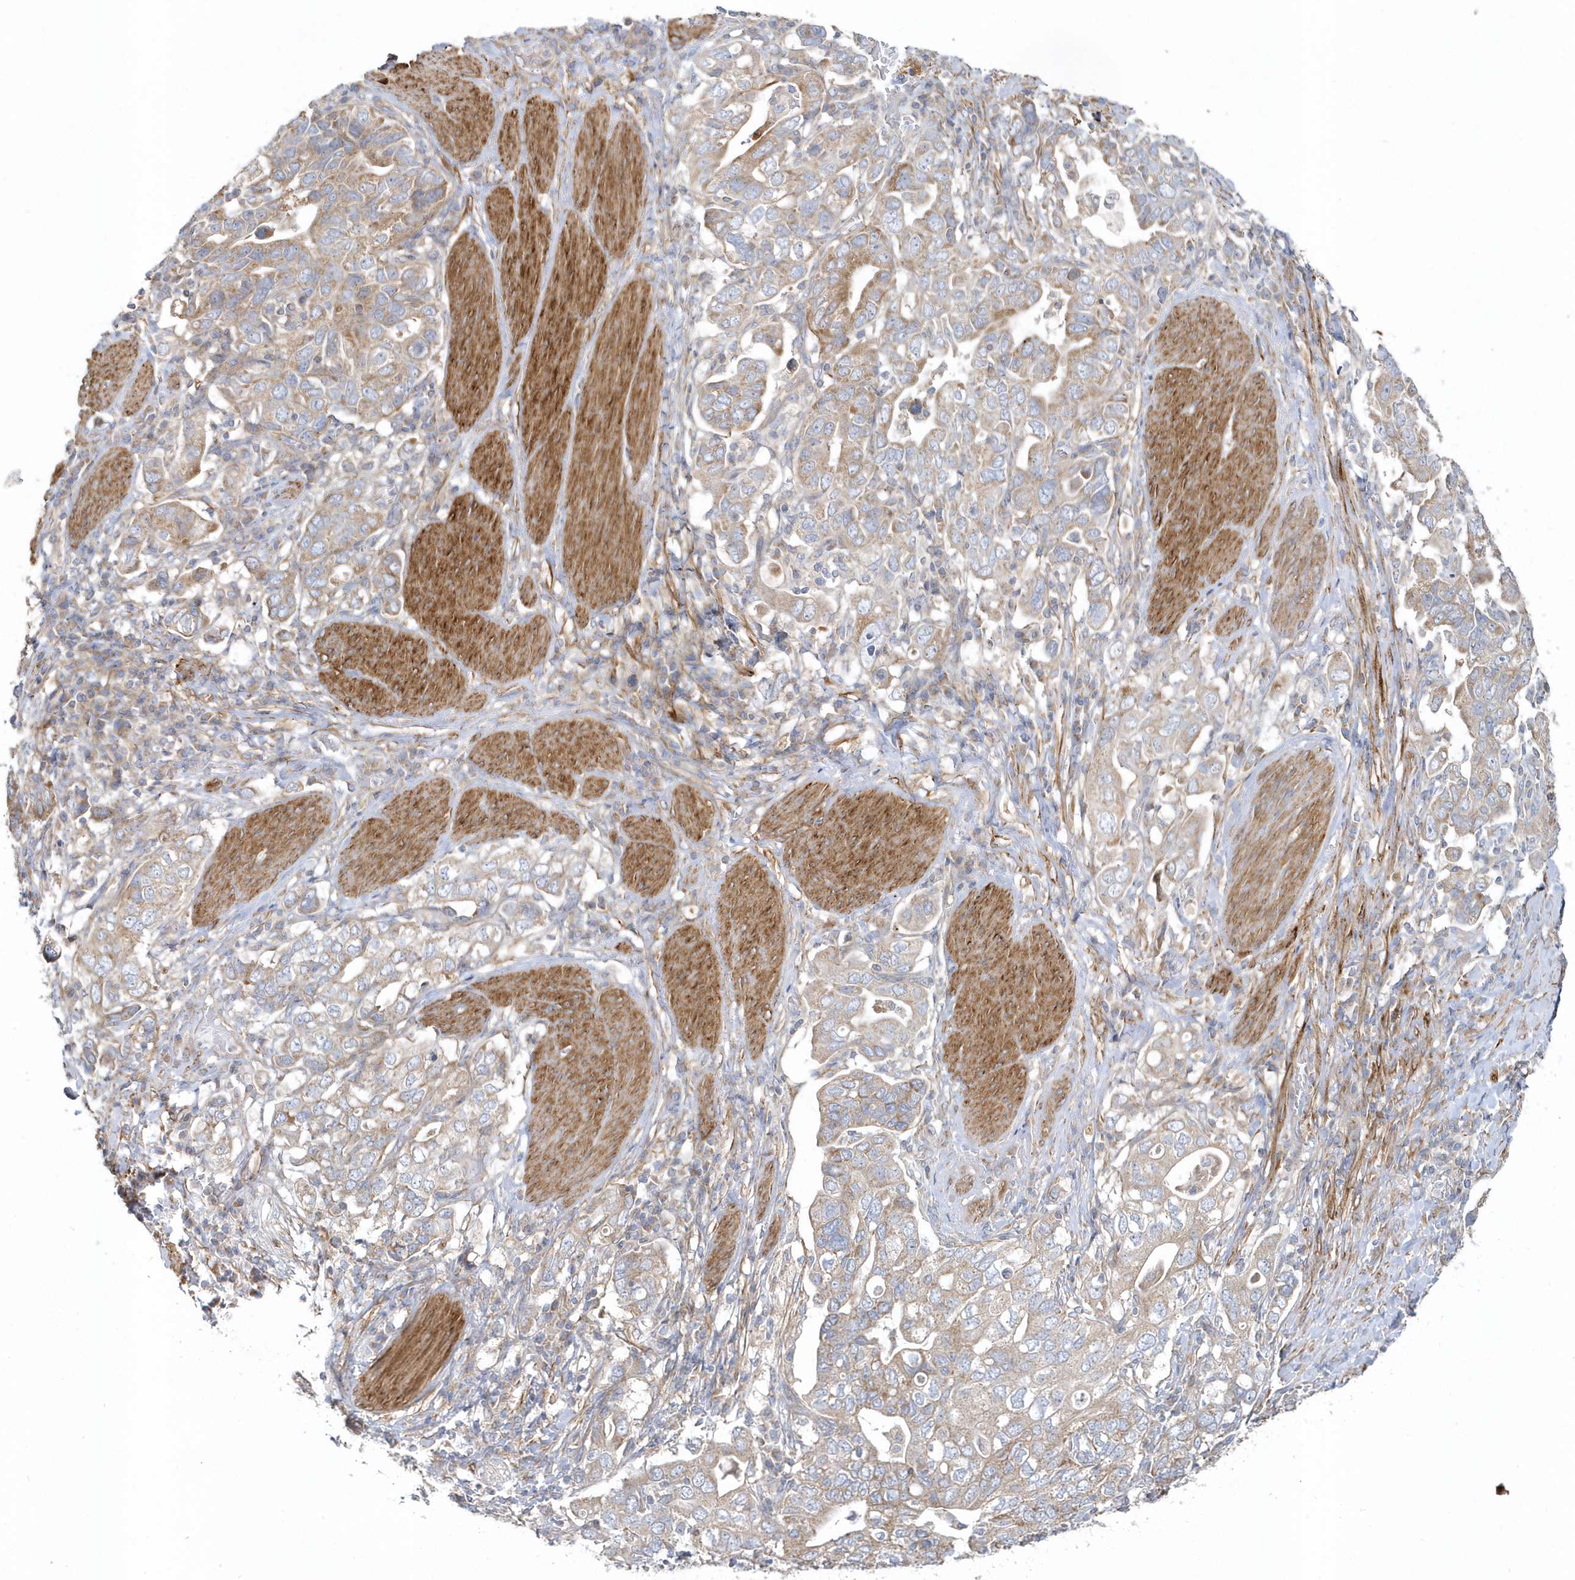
{"staining": {"intensity": "moderate", "quantity": "25%-75%", "location": "cytoplasmic/membranous"}, "tissue": "stomach cancer", "cell_type": "Tumor cells", "image_type": "cancer", "snomed": [{"axis": "morphology", "description": "Adenocarcinoma, NOS"}, {"axis": "topography", "description": "Stomach, upper"}], "caption": "Immunohistochemistry (DAB) staining of adenocarcinoma (stomach) displays moderate cytoplasmic/membranous protein staining in about 25%-75% of tumor cells.", "gene": "LEXM", "patient": {"sex": "male", "age": 62}}